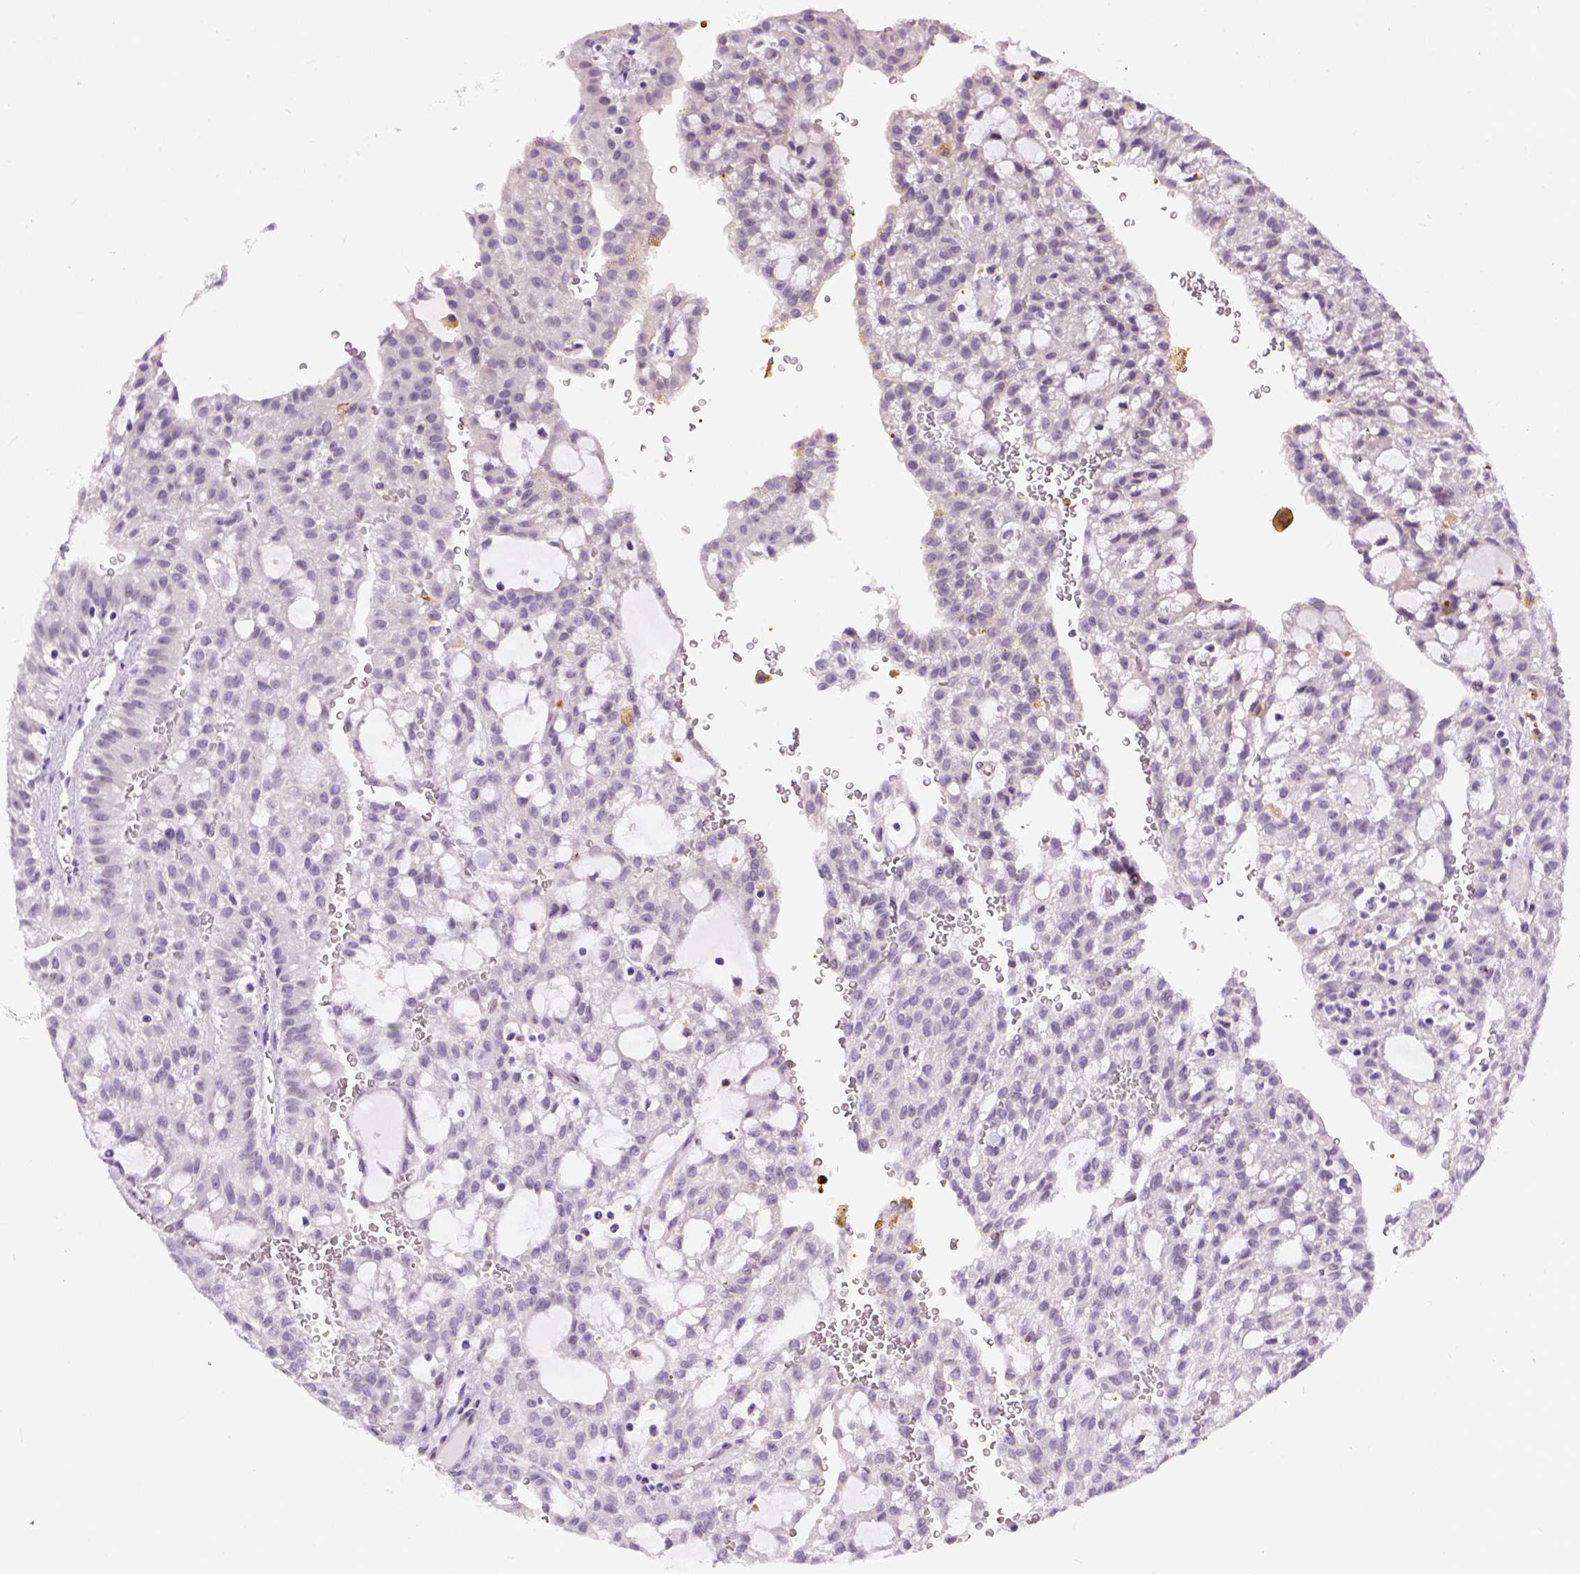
{"staining": {"intensity": "negative", "quantity": "none", "location": "none"}, "tissue": "renal cancer", "cell_type": "Tumor cells", "image_type": "cancer", "snomed": [{"axis": "morphology", "description": "Adenocarcinoma, NOS"}, {"axis": "topography", "description": "Kidney"}], "caption": "Protein analysis of renal cancer (adenocarcinoma) reveals no significant positivity in tumor cells.", "gene": "FAM184B", "patient": {"sex": "male", "age": 63}}